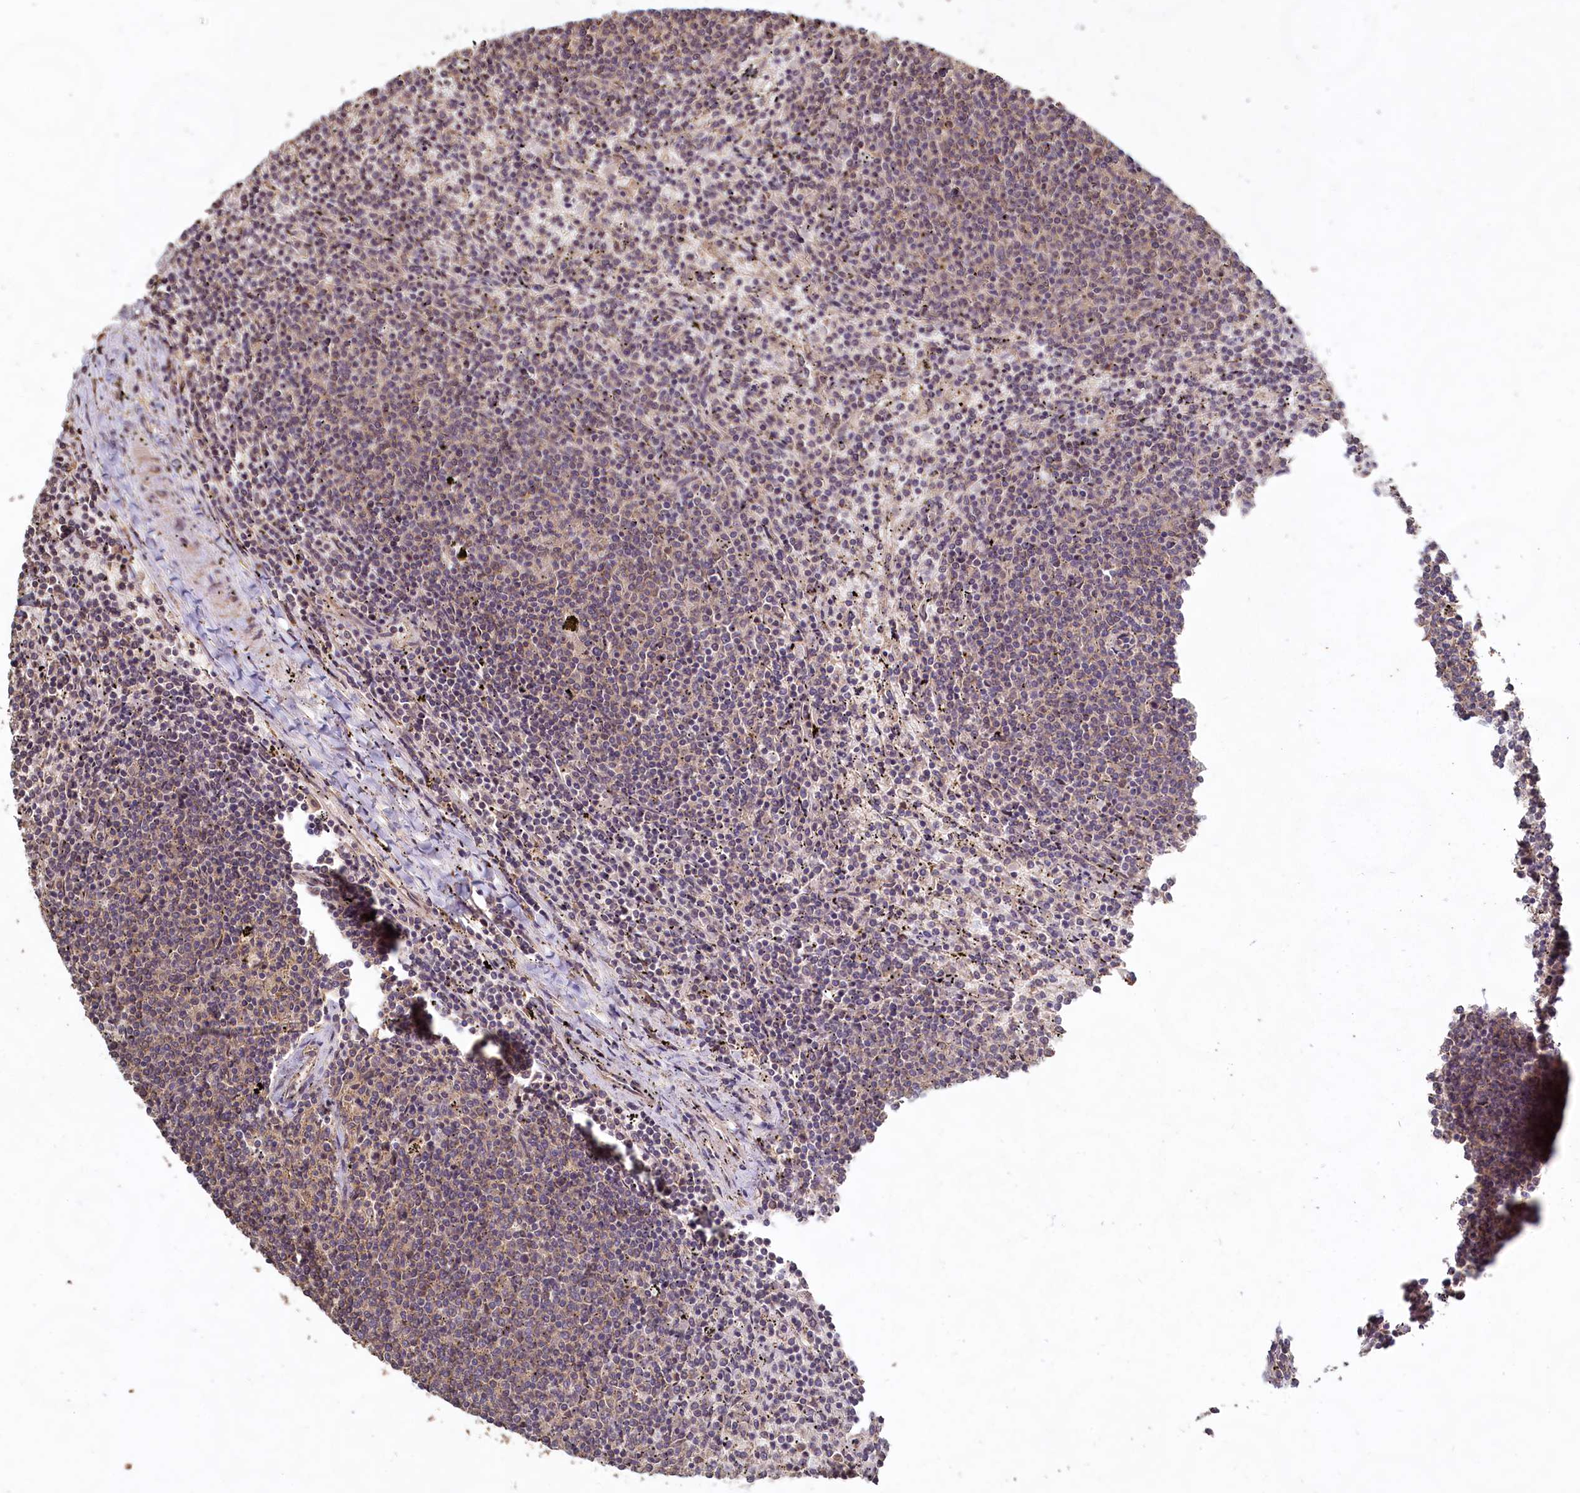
{"staining": {"intensity": "negative", "quantity": "none", "location": "none"}, "tissue": "lymphoma", "cell_type": "Tumor cells", "image_type": "cancer", "snomed": [{"axis": "morphology", "description": "Malignant lymphoma, non-Hodgkin's type, Low grade"}, {"axis": "topography", "description": "Spleen"}], "caption": "Immunohistochemical staining of human malignant lymphoma, non-Hodgkin's type (low-grade) reveals no significant staining in tumor cells.", "gene": "FUNDC1", "patient": {"sex": "female", "age": 50}}